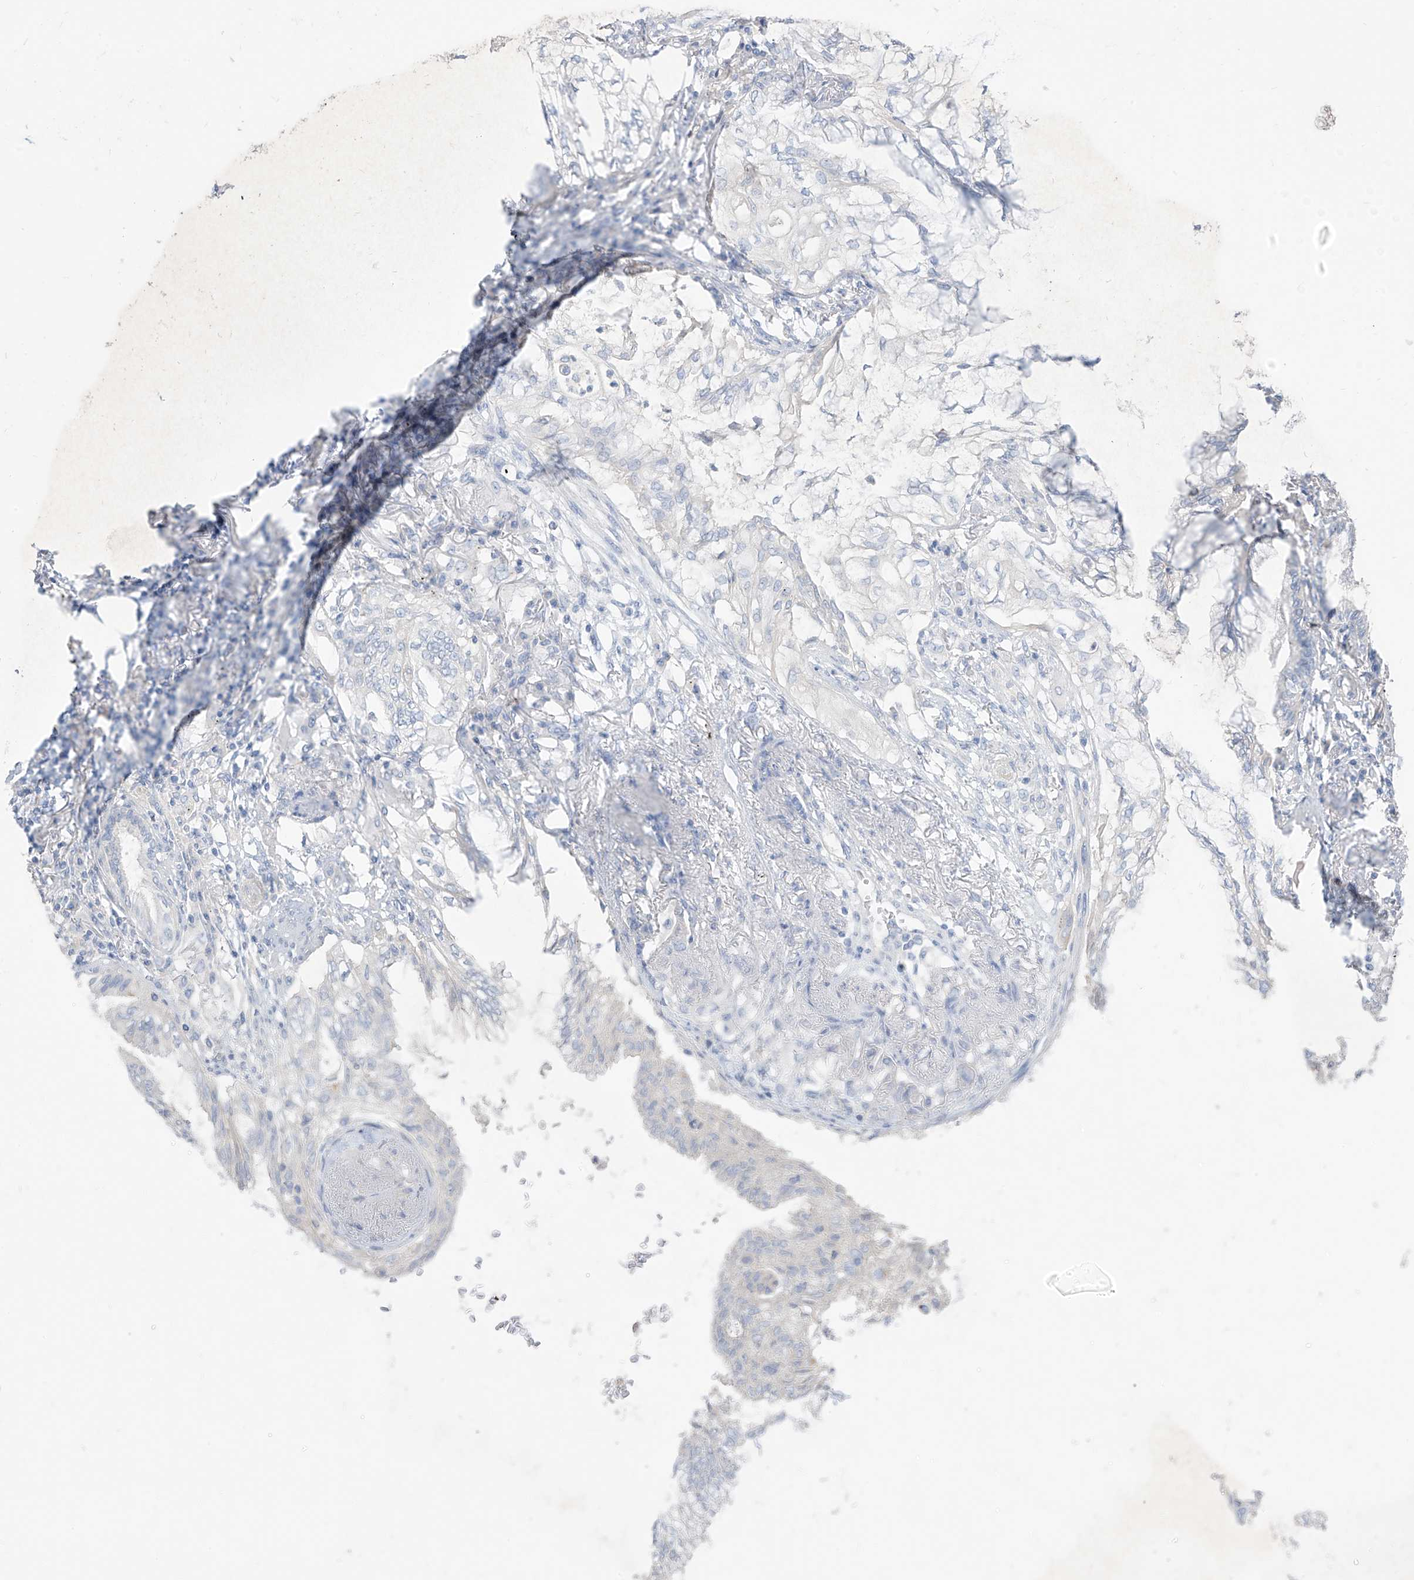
{"staining": {"intensity": "negative", "quantity": "none", "location": "none"}, "tissue": "lung cancer", "cell_type": "Tumor cells", "image_type": "cancer", "snomed": [{"axis": "morphology", "description": "Adenocarcinoma, NOS"}, {"axis": "topography", "description": "Lung"}], "caption": "Immunohistochemistry of adenocarcinoma (lung) reveals no staining in tumor cells.", "gene": "ARHGEF40", "patient": {"sex": "female", "age": 70}}